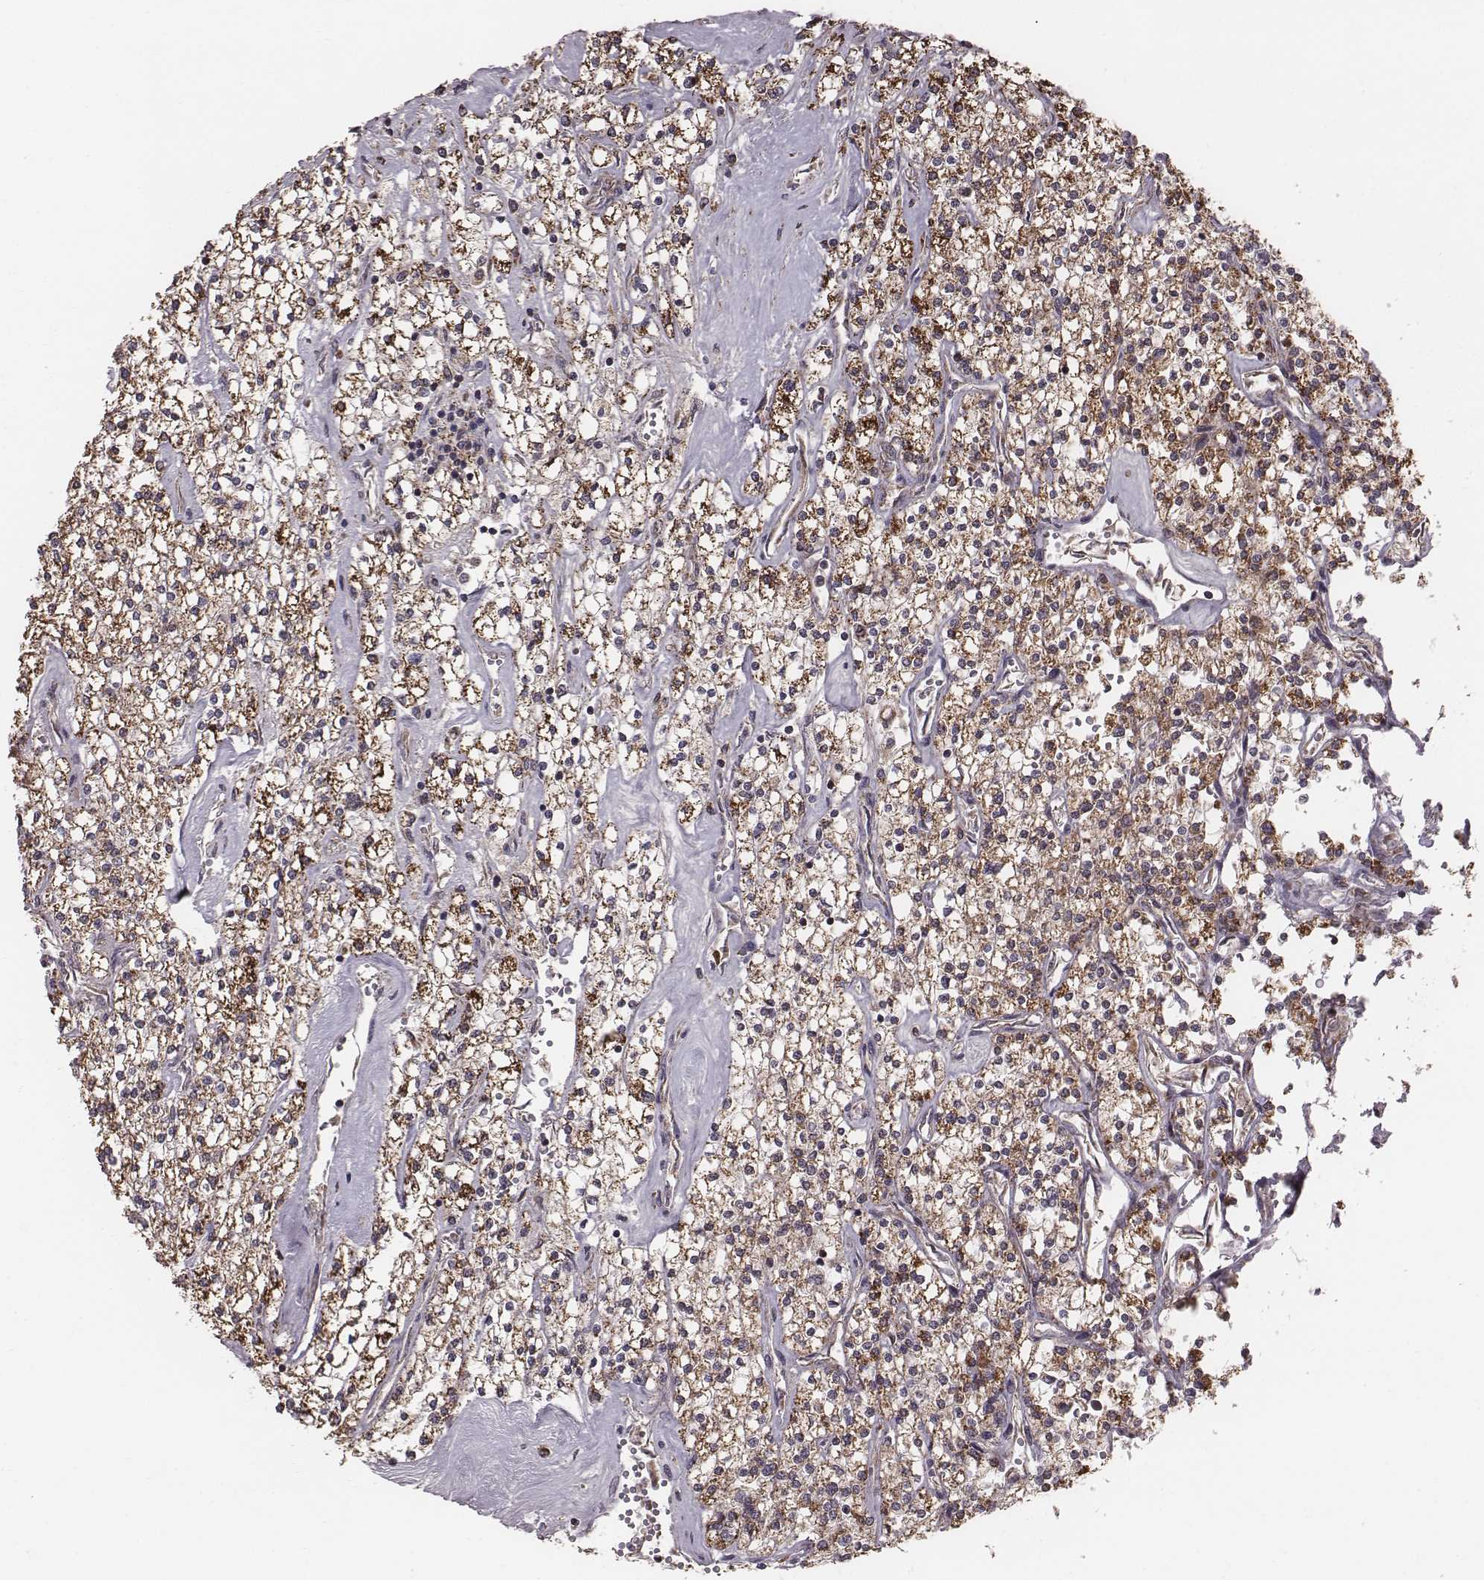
{"staining": {"intensity": "strong", "quantity": ">75%", "location": "cytoplasmic/membranous"}, "tissue": "renal cancer", "cell_type": "Tumor cells", "image_type": "cancer", "snomed": [{"axis": "morphology", "description": "Adenocarcinoma, NOS"}, {"axis": "topography", "description": "Kidney"}], "caption": "Protein expression analysis of human adenocarcinoma (renal) reveals strong cytoplasmic/membranous expression in about >75% of tumor cells. The staining was performed using DAB (3,3'-diaminobenzidine), with brown indicating positive protein expression. Nuclei are stained blue with hematoxylin.", "gene": "PDCD2L", "patient": {"sex": "male", "age": 80}}